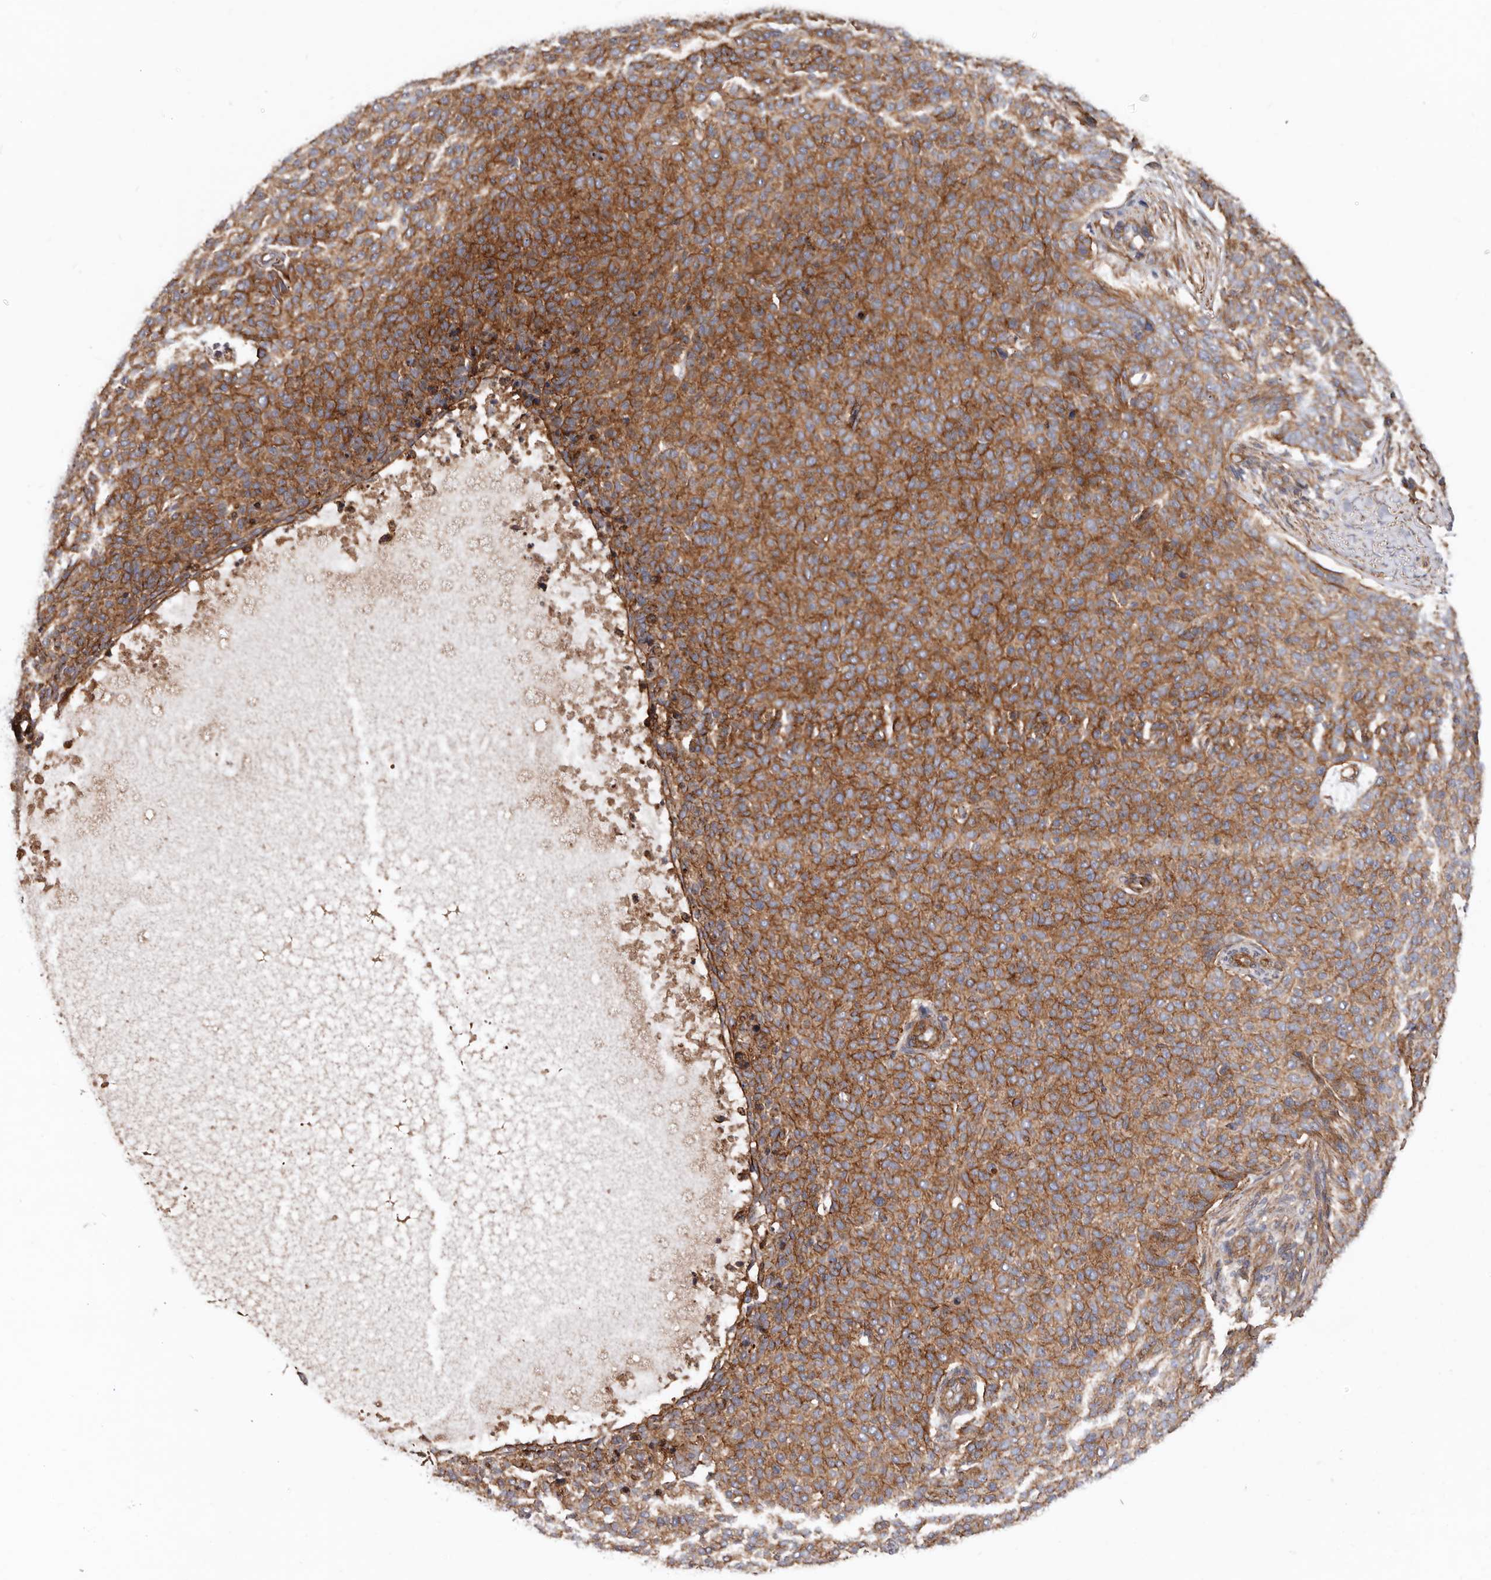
{"staining": {"intensity": "moderate", "quantity": ">75%", "location": "cytoplasmic/membranous"}, "tissue": "skin cancer", "cell_type": "Tumor cells", "image_type": "cancer", "snomed": [{"axis": "morphology", "description": "Normal tissue, NOS"}, {"axis": "morphology", "description": "Basal cell carcinoma"}, {"axis": "topography", "description": "Skin"}], "caption": "A brown stain highlights moderate cytoplasmic/membranous expression of a protein in human basal cell carcinoma (skin) tumor cells.", "gene": "TMC7", "patient": {"sex": "male", "age": 50}}